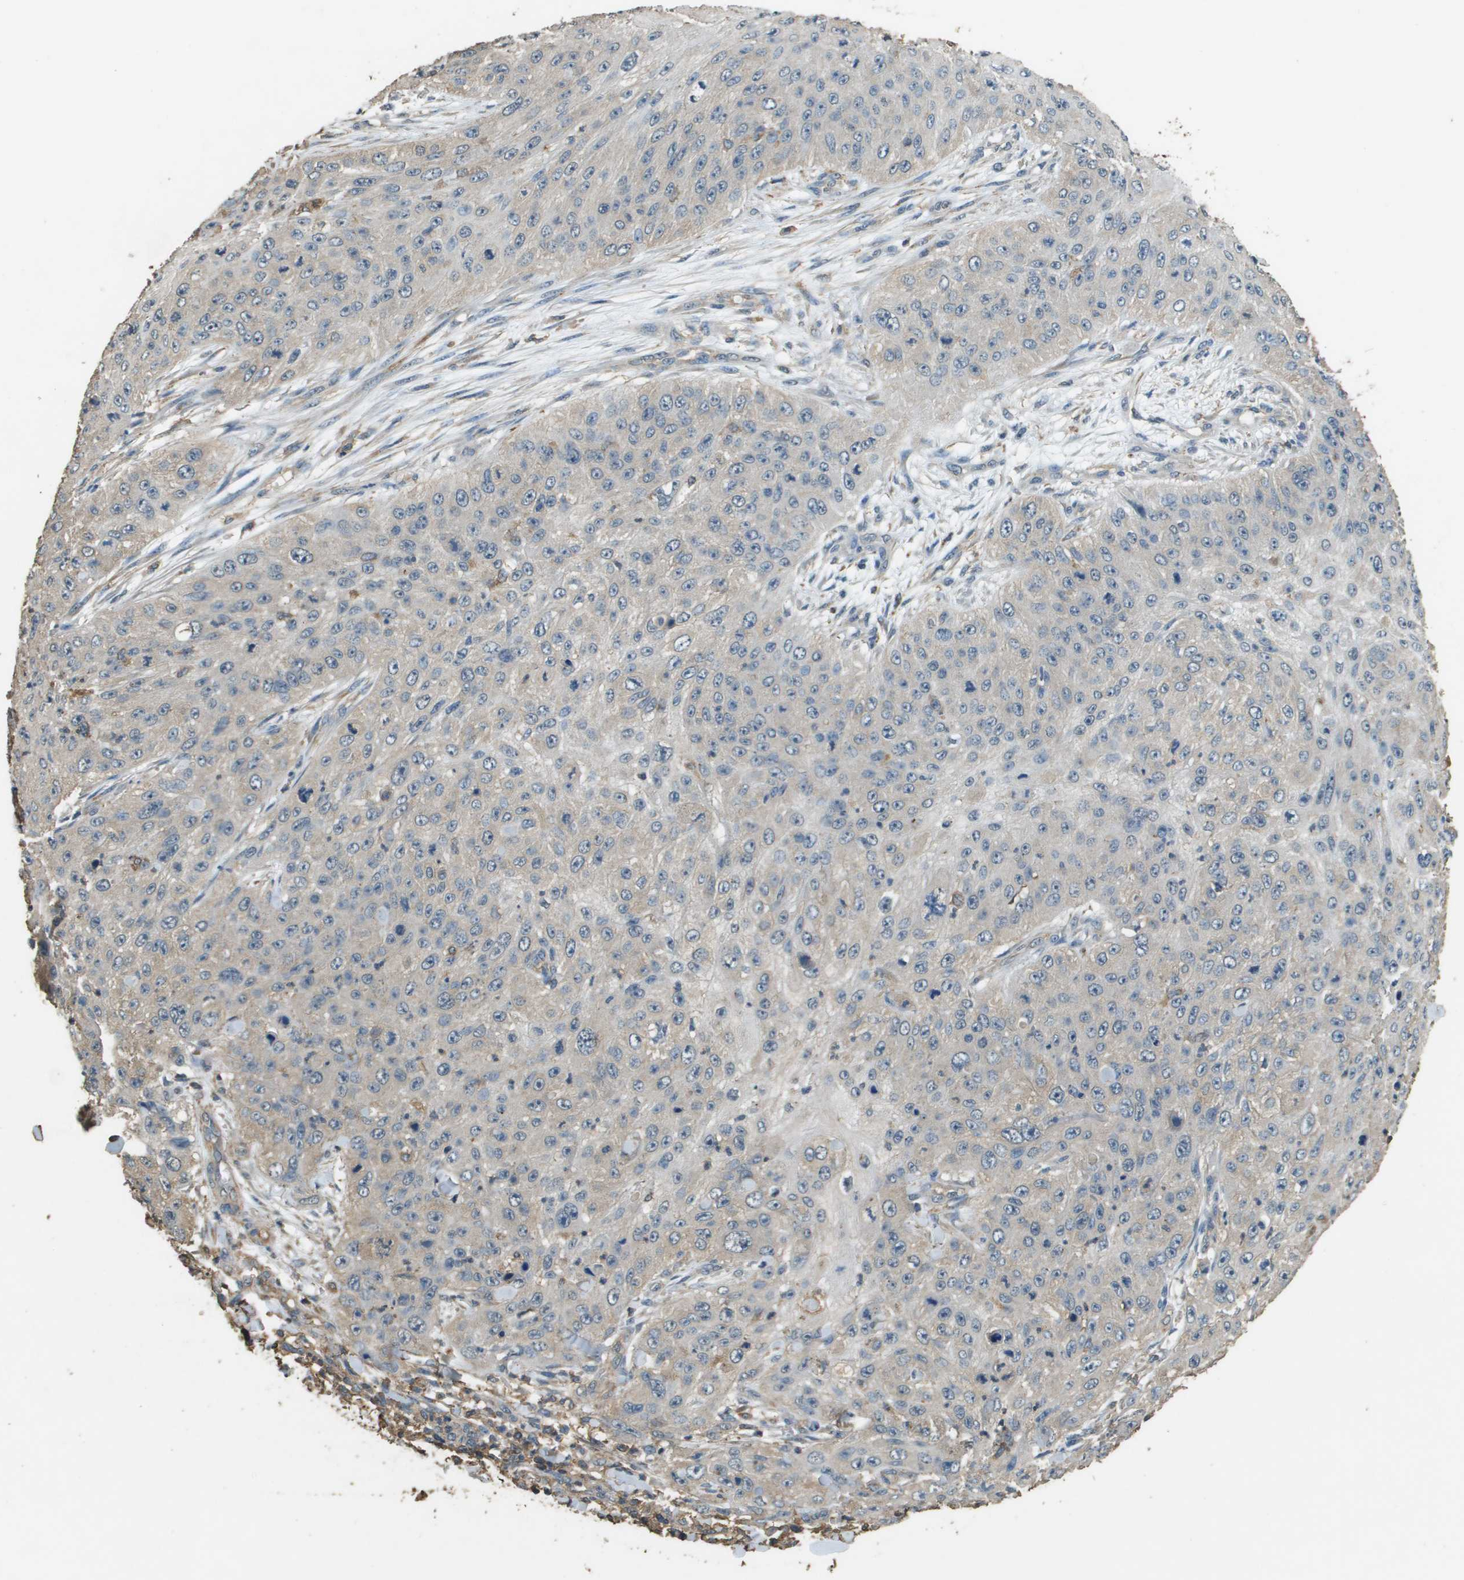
{"staining": {"intensity": "negative", "quantity": "none", "location": "none"}, "tissue": "skin cancer", "cell_type": "Tumor cells", "image_type": "cancer", "snomed": [{"axis": "morphology", "description": "Squamous cell carcinoma, NOS"}, {"axis": "topography", "description": "Skin"}], "caption": "Immunohistochemical staining of human skin cancer demonstrates no significant expression in tumor cells. (Brightfield microscopy of DAB immunohistochemistry (IHC) at high magnification).", "gene": "MS4A7", "patient": {"sex": "female", "age": 80}}